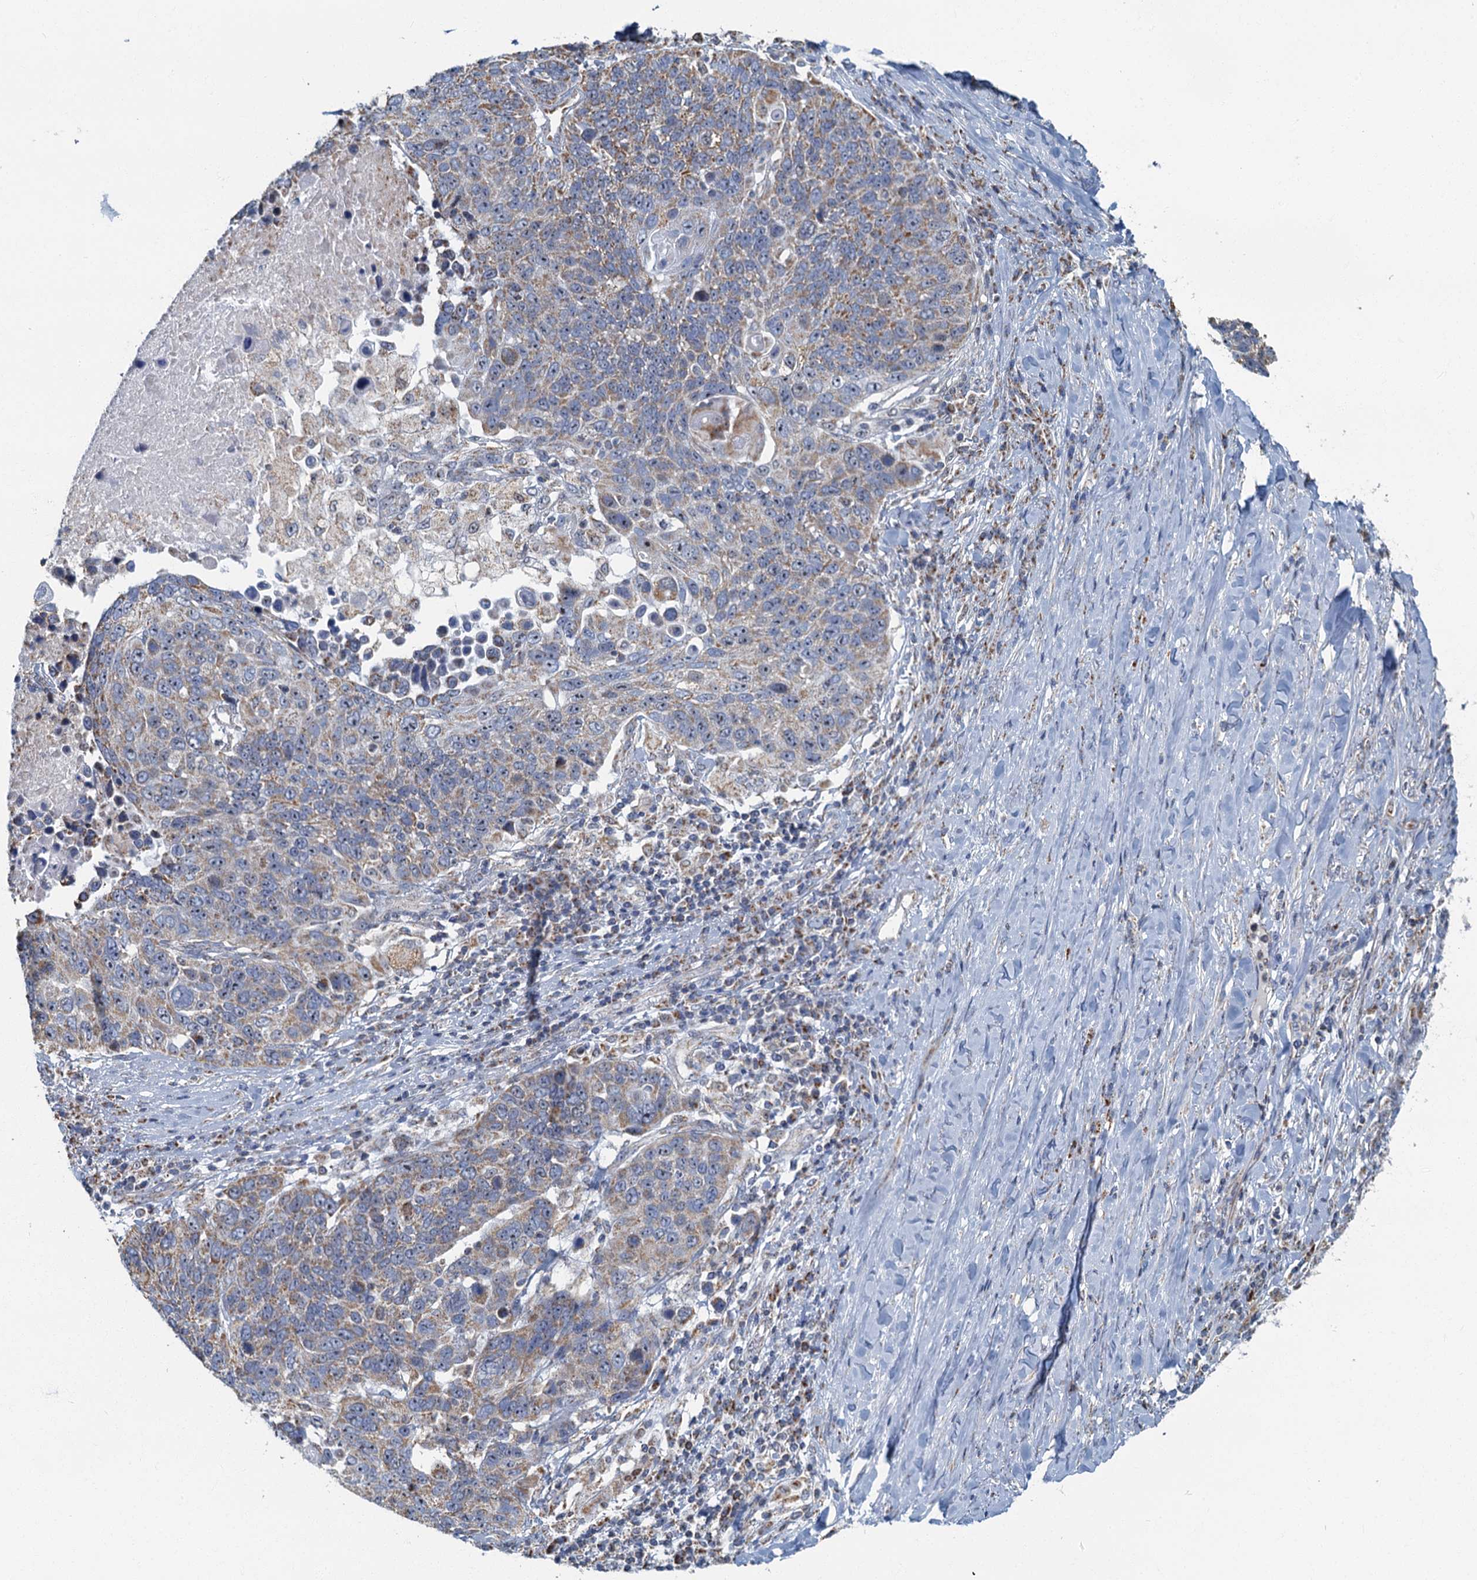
{"staining": {"intensity": "weak", "quantity": ">75%", "location": "cytoplasmic/membranous"}, "tissue": "lung cancer", "cell_type": "Tumor cells", "image_type": "cancer", "snomed": [{"axis": "morphology", "description": "Normal tissue, NOS"}, {"axis": "morphology", "description": "Squamous cell carcinoma, NOS"}, {"axis": "topography", "description": "Lymph node"}, {"axis": "topography", "description": "Lung"}], "caption": "Brown immunohistochemical staining in human lung squamous cell carcinoma exhibits weak cytoplasmic/membranous staining in approximately >75% of tumor cells.", "gene": "RAD9B", "patient": {"sex": "male", "age": 66}}